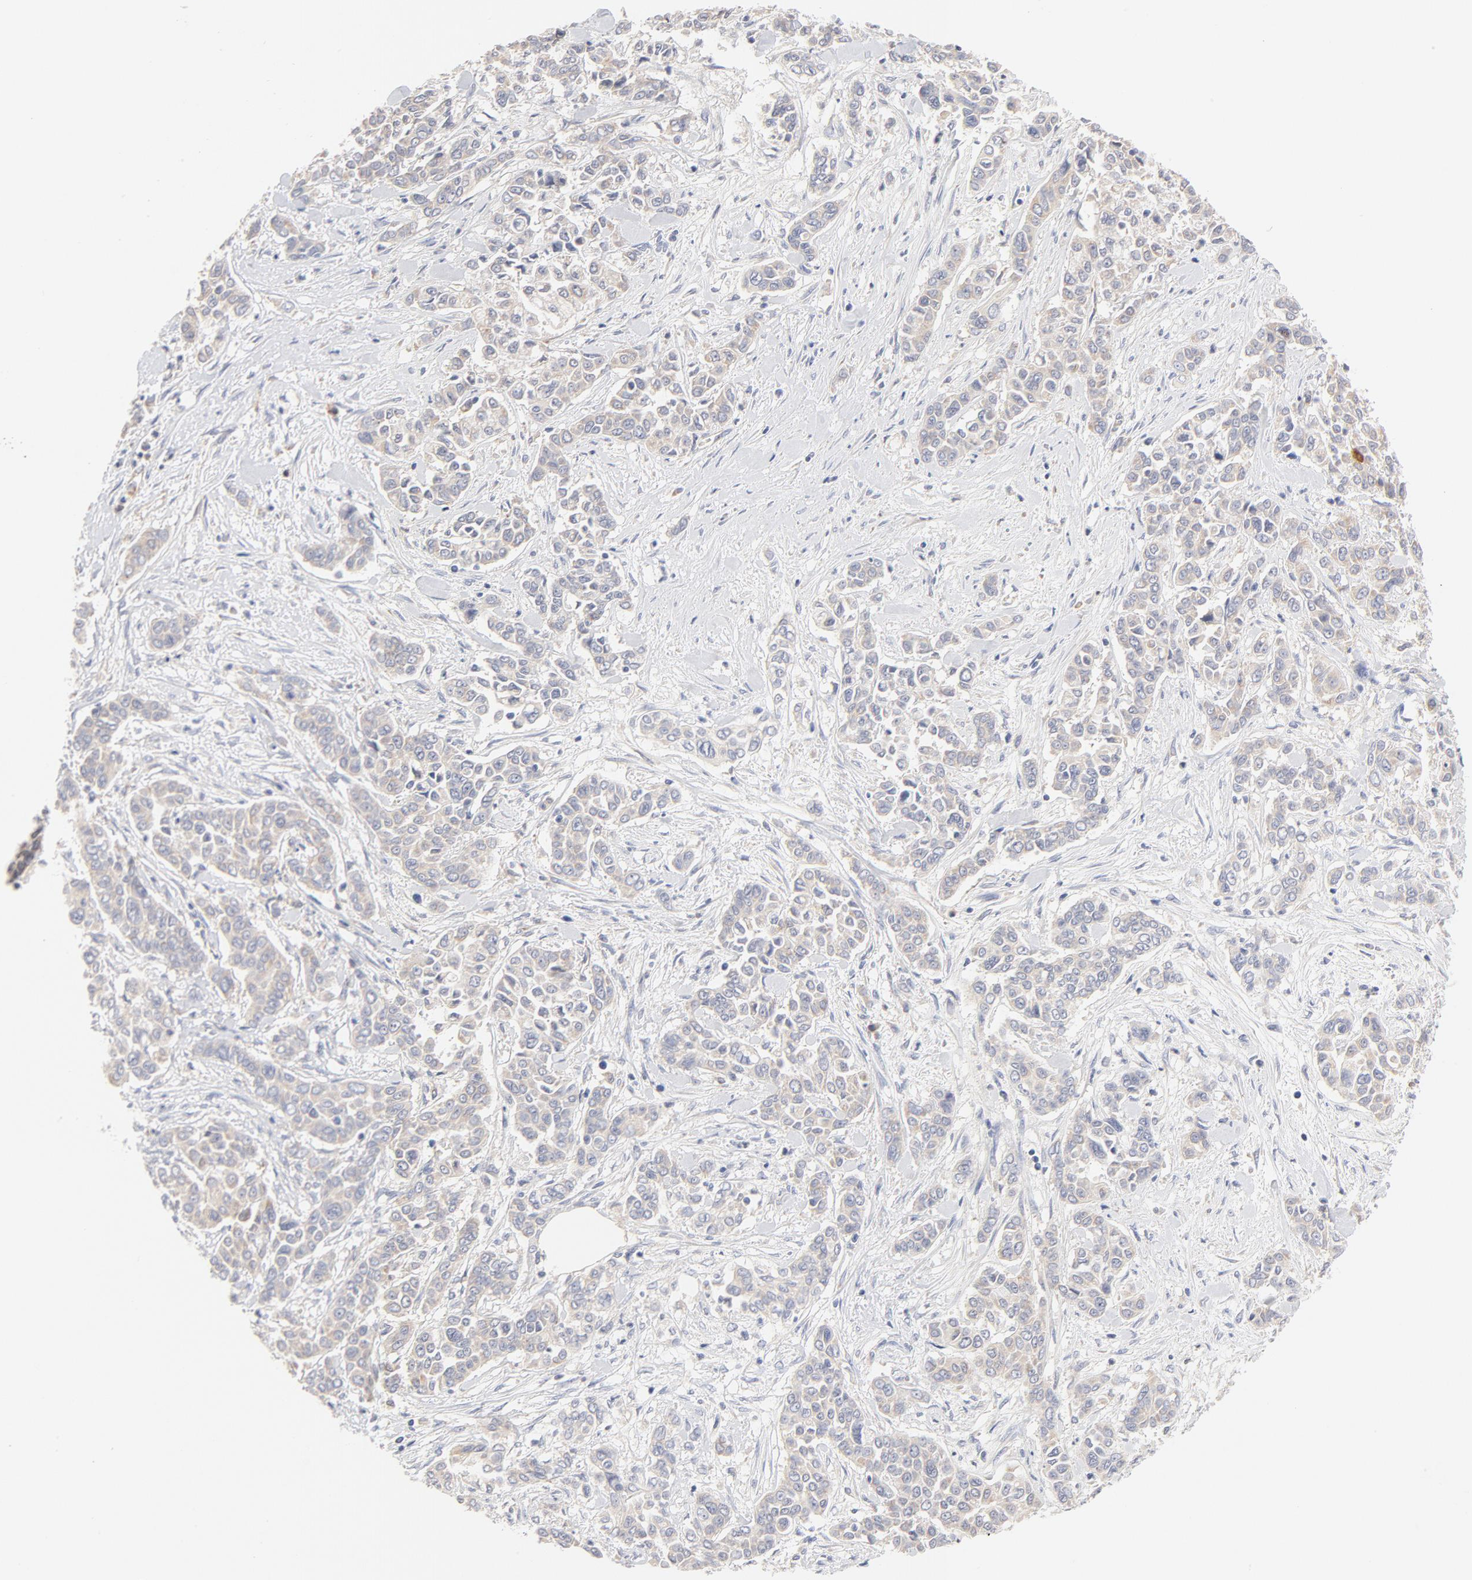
{"staining": {"intensity": "weak", "quantity": "25%-75%", "location": "cytoplasmic/membranous"}, "tissue": "pancreatic cancer", "cell_type": "Tumor cells", "image_type": "cancer", "snomed": [{"axis": "morphology", "description": "Adenocarcinoma, NOS"}, {"axis": "topography", "description": "Pancreas"}], "caption": "Pancreatic adenocarcinoma stained with DAB immunohistochemistry (IHC) demonstrates low levels of weak cytoplasmic/membranous staining in about 25%-75% of tumor cells.", "gene": "MTERF2", "patient": {"sex": "female", "age": 52}}